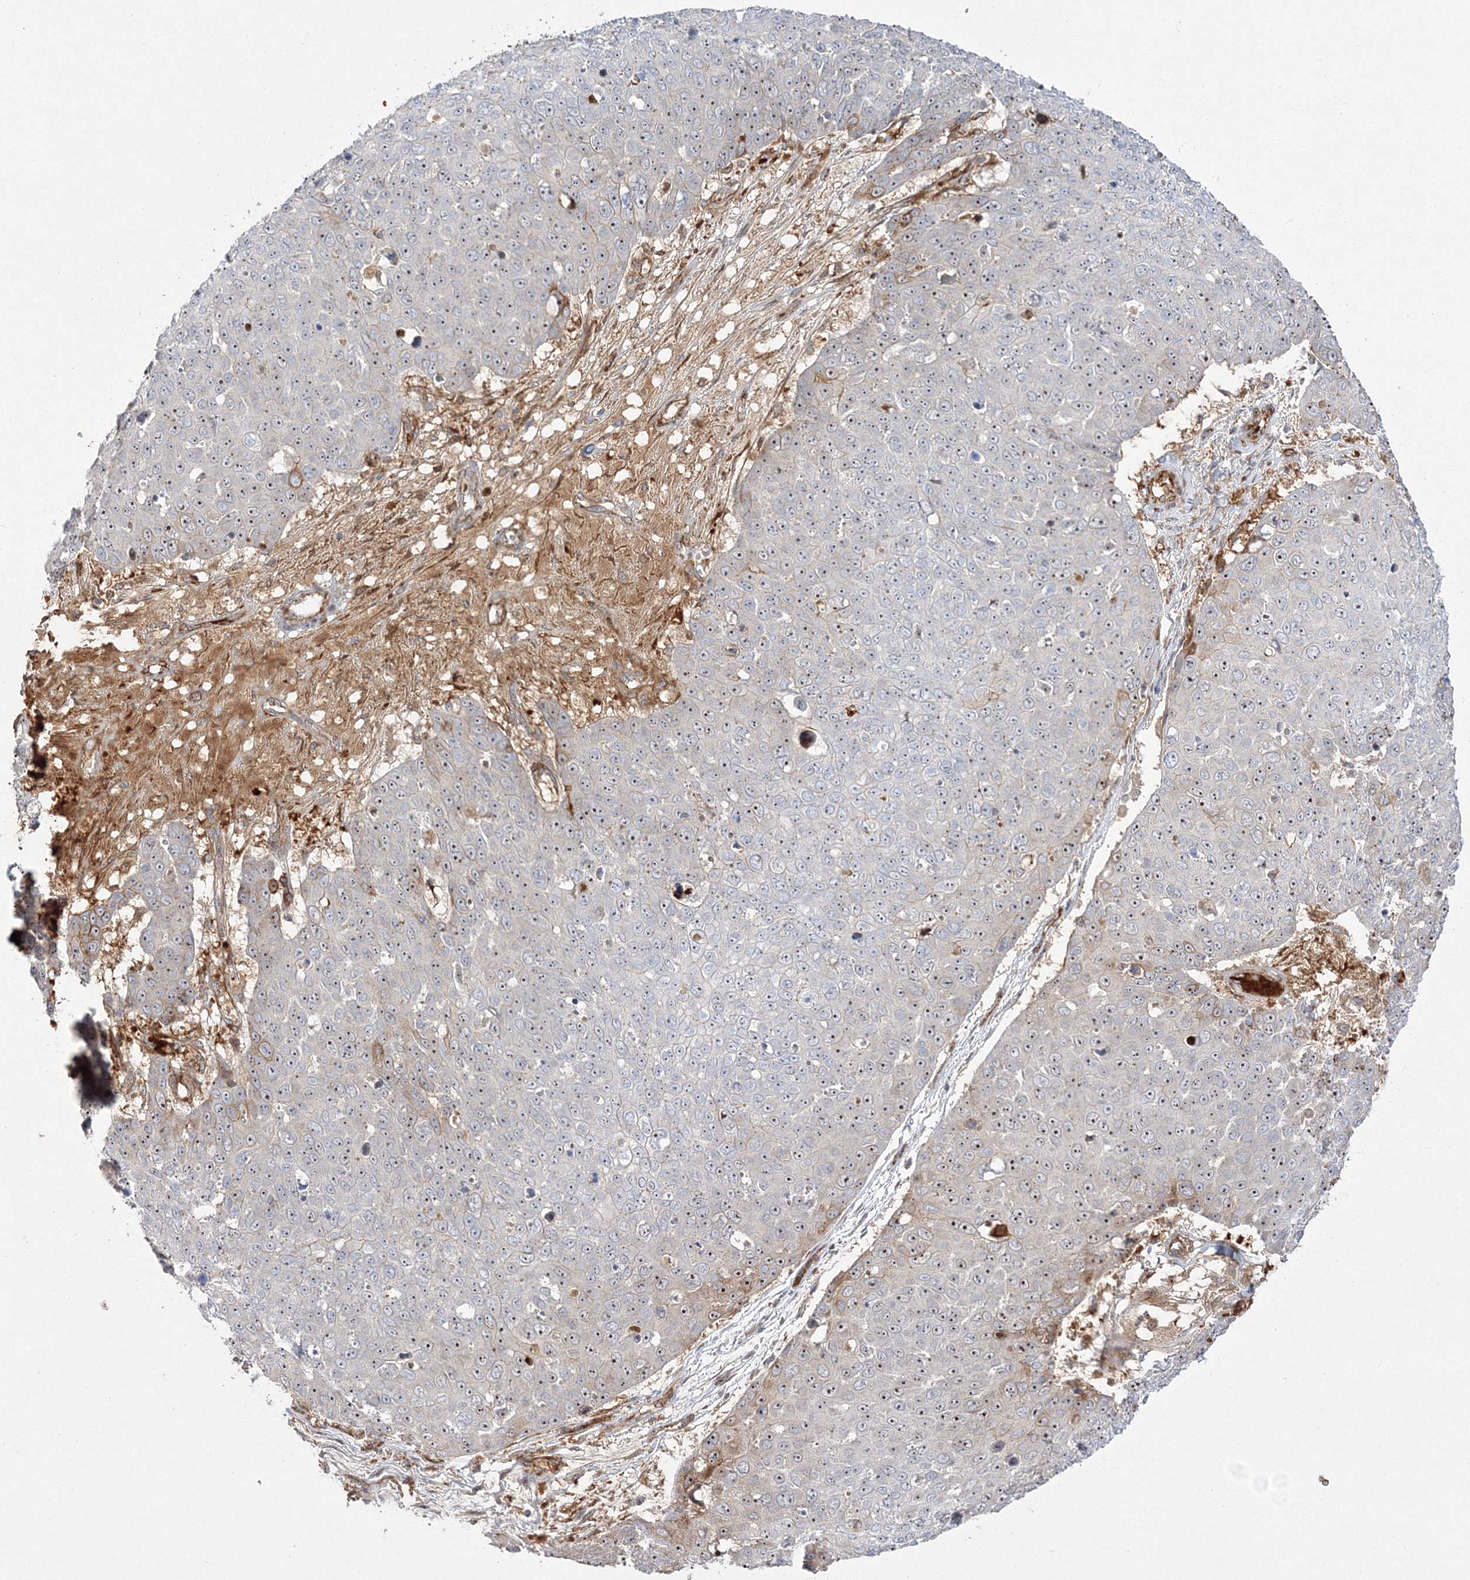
{"staining": {"intensity": "moderate", "quantity": ">75%", "location": "nuclear"}, "tissue": "skin cancer", "cell_type": "Tumor cells", "image_type": "cancer", "snomed": [{"axis": "morphology", "description": "Squamous cell carcinoma, NOS"}, {"axis": "topography", "description": "Skin"}], "caption": "A brown stain highlights moderate nuclear staining of a protein in squamous cell carcinoma (skin) tumor cells.", "gene": "NPM3", "patient": {"sex": "male", "age": 71}}